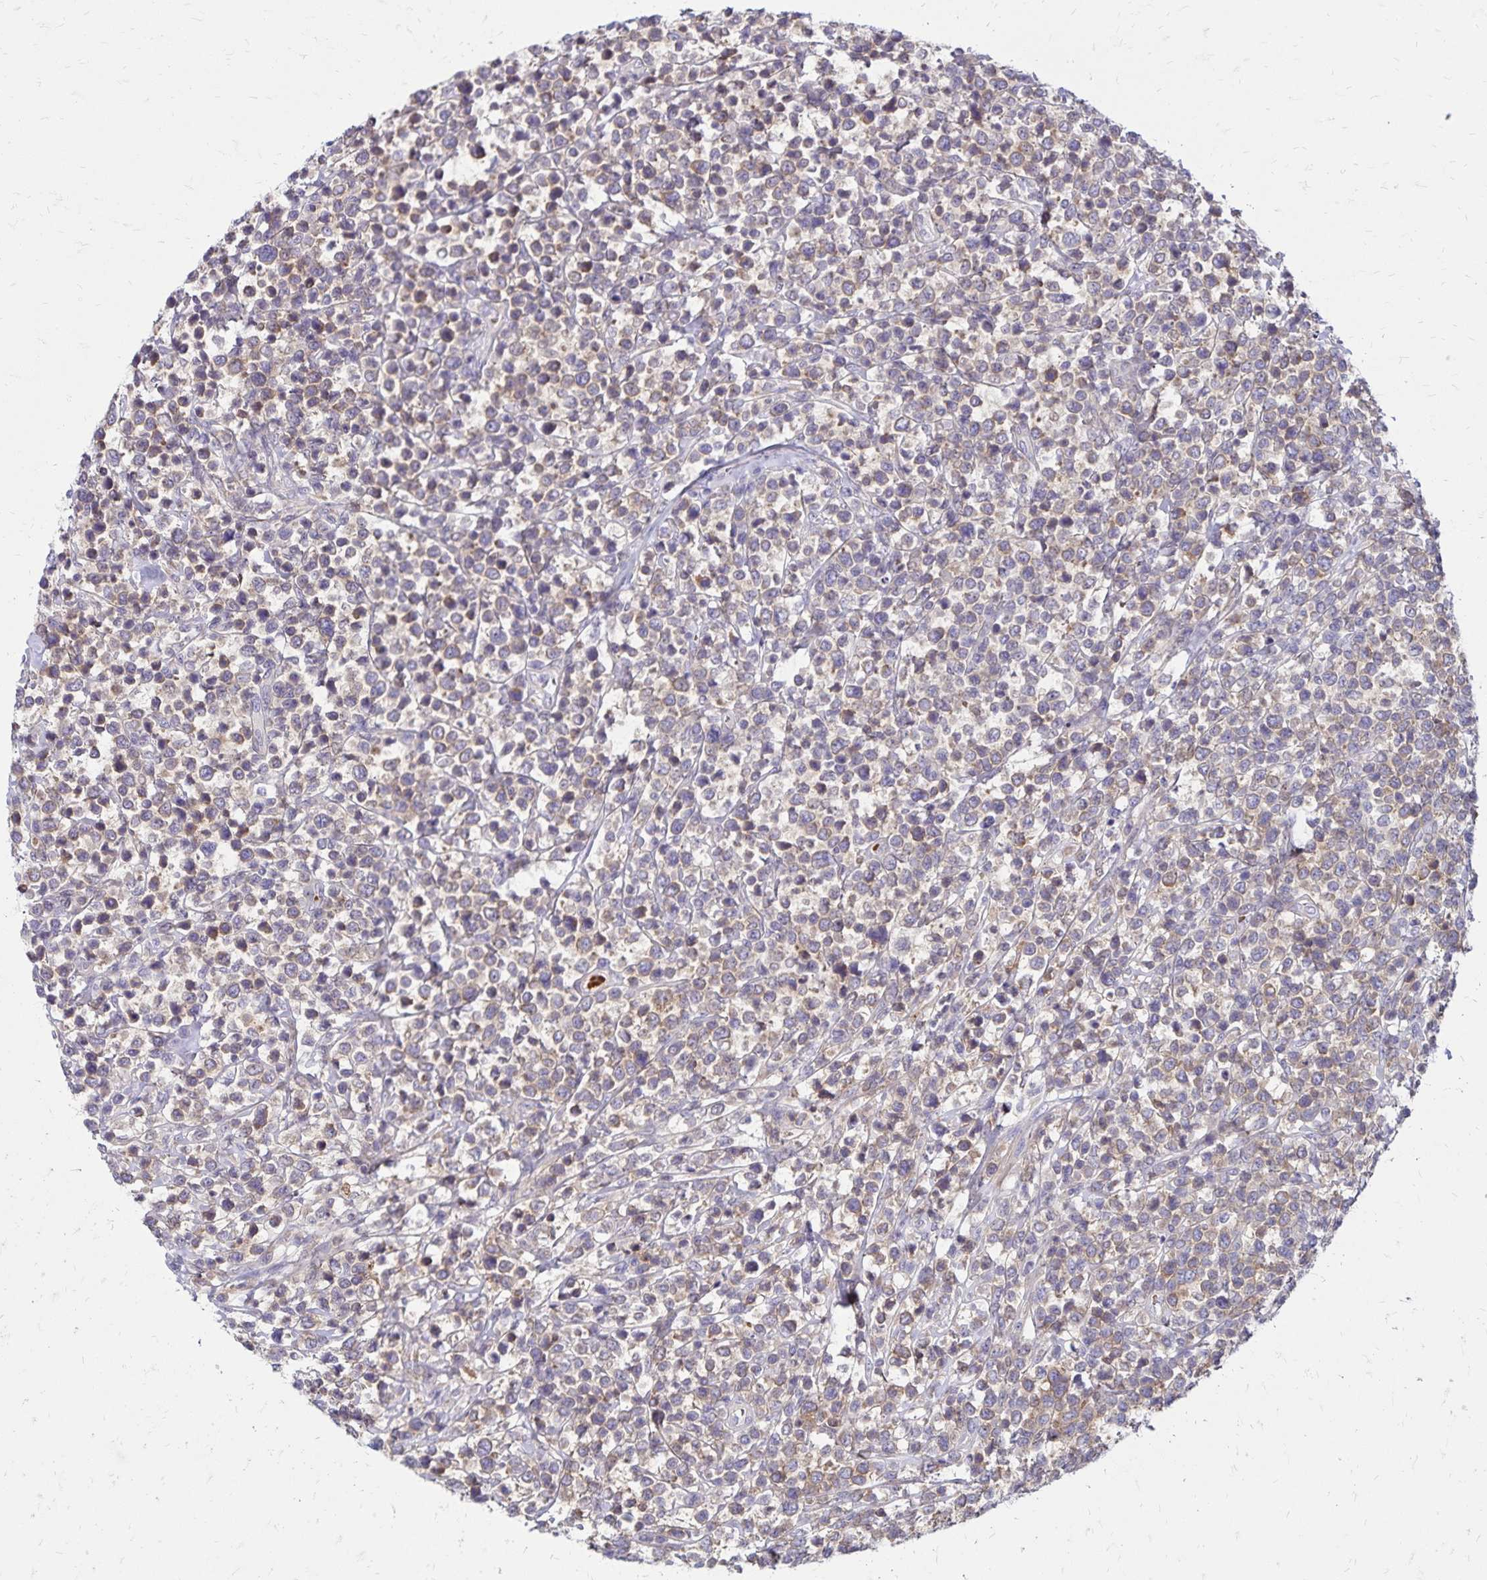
{"staining": {"intensity": "weak", "quantity": "25%-75%", "location": "cytoplasmic/membranous"}, "tissue": "lymphoma", "cell_type": "Tumor cells", "image_type": "cancer", "snomed": [{"axis": "morphology", "description": "Malignant lymphoma, non-Hodgkin's type, High grade"}, {"axis": "topography", "description": "Soft tissue"}], "caption": "This micrograph demonstrates IHC staining of human lymphoma, with low weak cytoplasmic/membranous positivity in about 25%-75% of tumor cells.", "gene": "FSD1", "patient": {"sex": "female", "age": 56}}